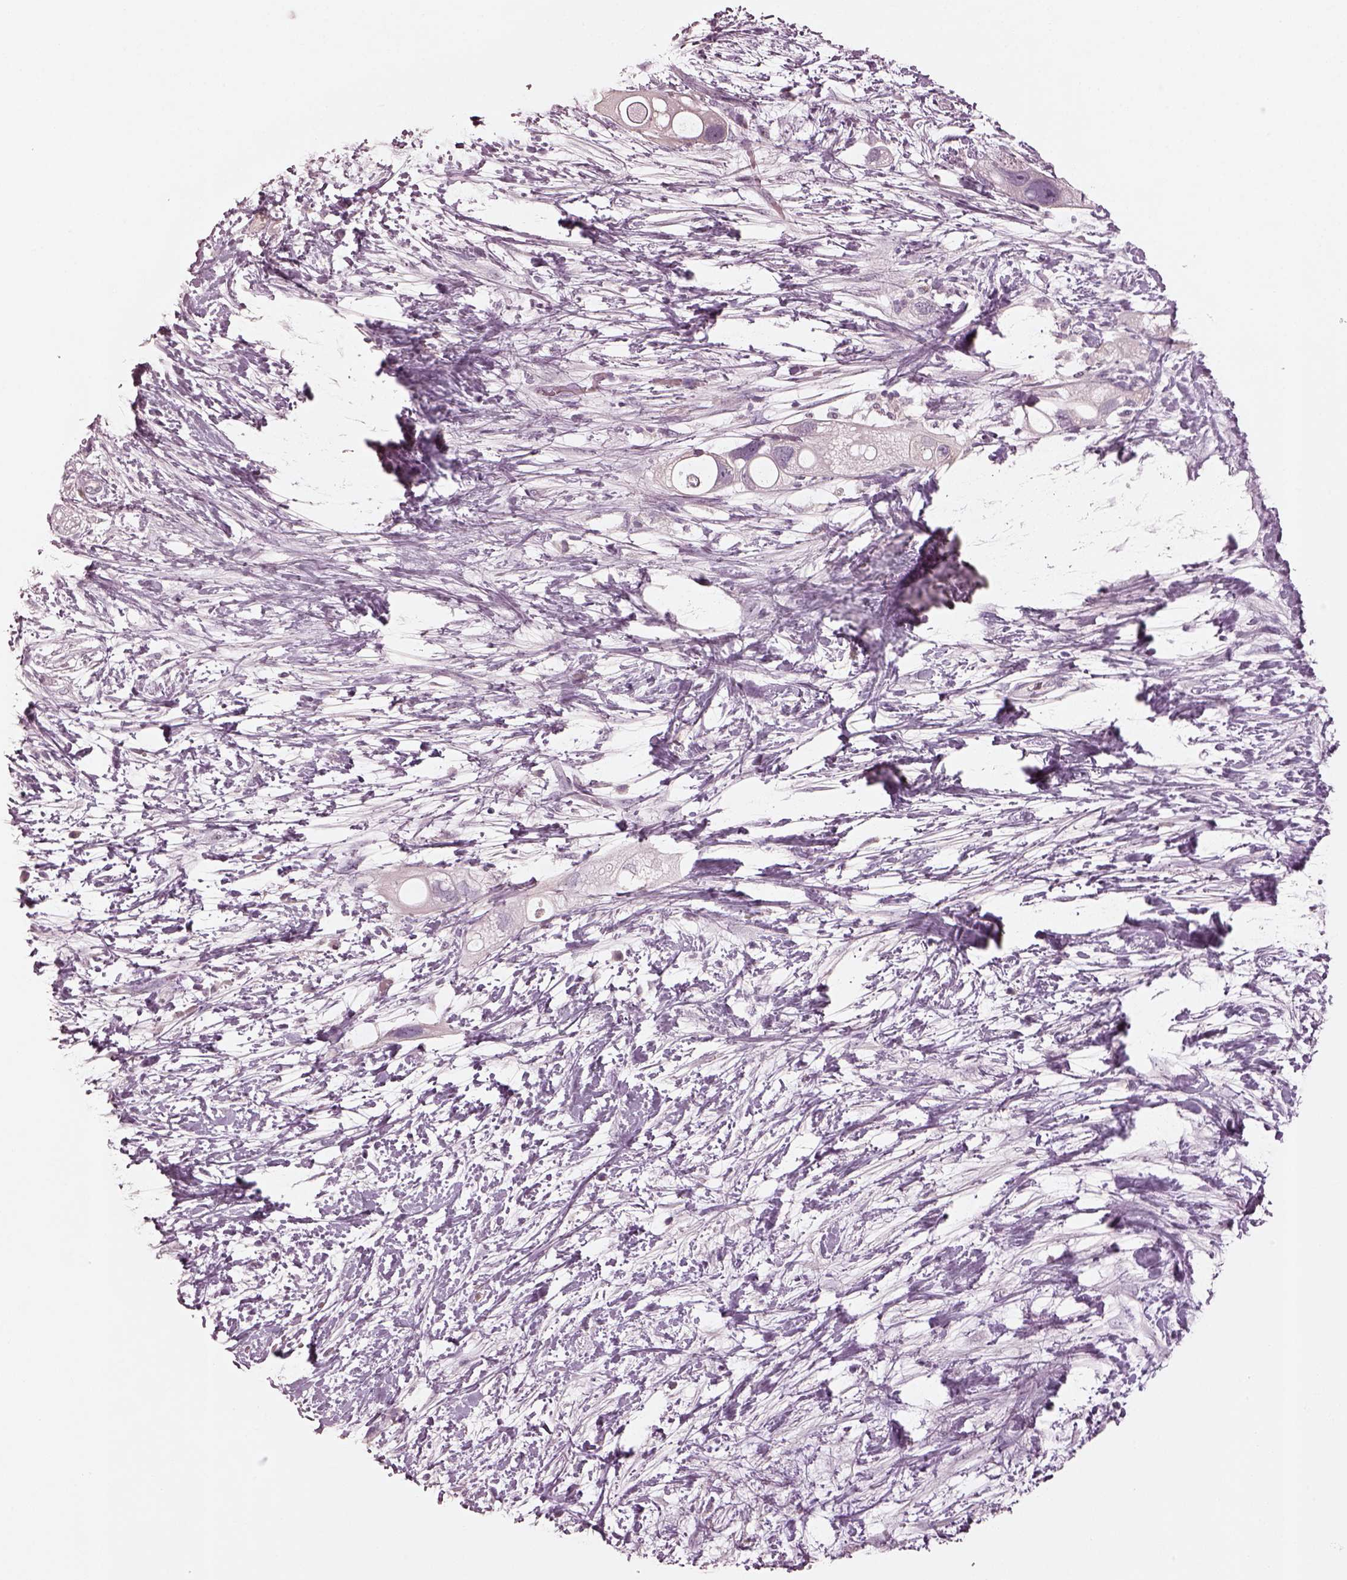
{"staining": {"intensity": "negative", "quantity": "none", "location": "none"}, "tissue": "pancreatic cancer", "cell_type": "Tumor cells", "image_type": "cancer", "snomed": [{"axis": "morphology", "description": "Adenocarcinoma, NOS"}, {"axis": "topography", "description": "Pancreas"}], "caption": "Tumor cells show no significant protein expression in pancreatic adenocarcinoma. (DAB (3,3'-diaminobenzidine) immunohistochemistry (IHC) visualized using brightfield microscopy, high magnification).", "gene": "SPATA6L", "patient": {"sex": "female", "age": 72}}